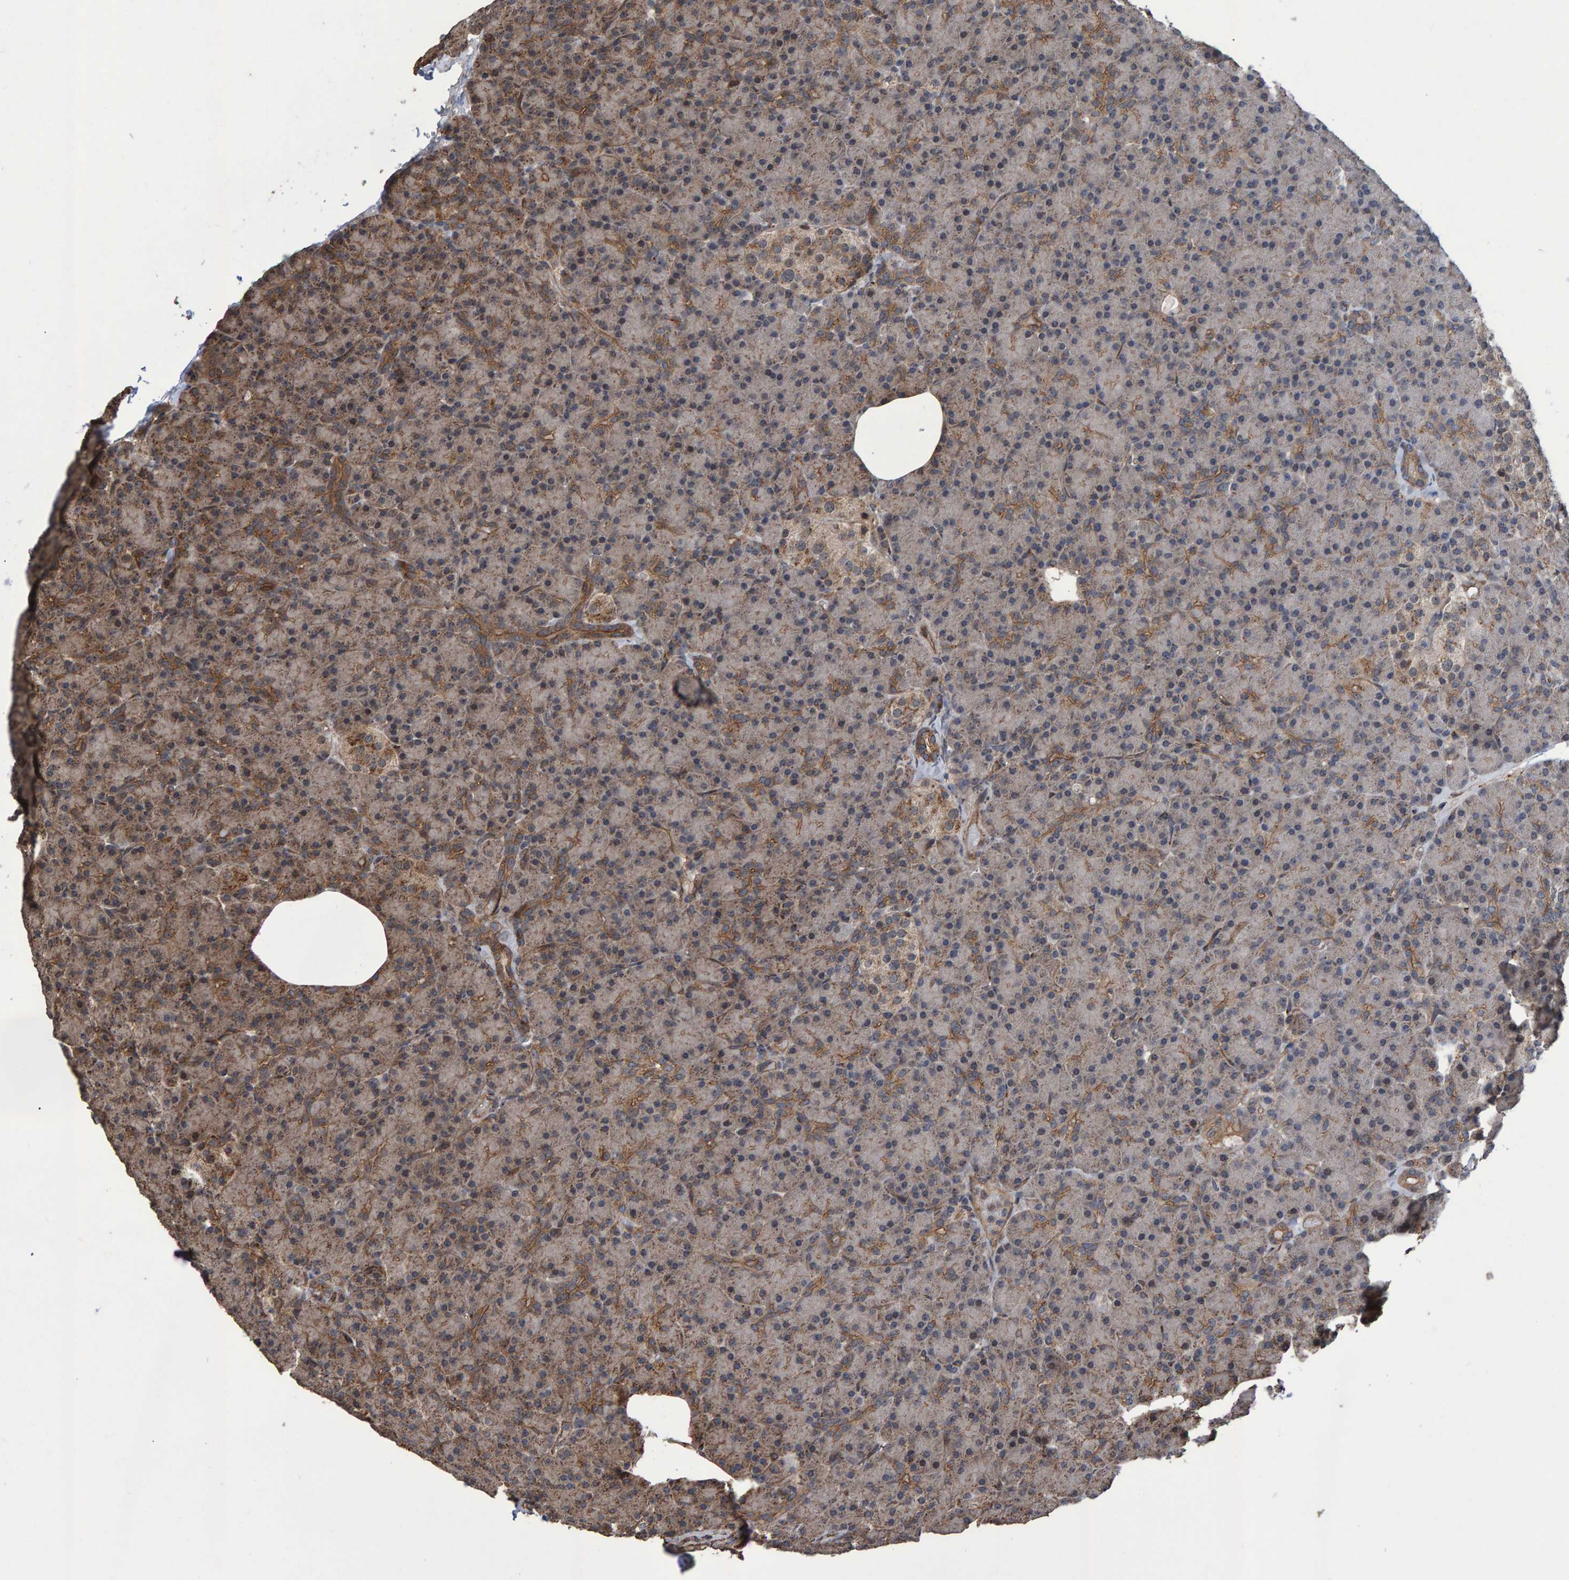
{"staining": {"intensity": "moderate", "quantity": "25%-75%", "location": "cytoplasmic/membranous"}, "tissue": "pancreas", "cell_type": "Exocrine glandular cells", "image_type": "normal", "snomed": [{"axis": "morphology", "description": "Normal tissue, NOS"}, {"axis": "topography", "description": "Pancreas"}], "caption": "Immunohistochemistry (IHC) image of normal human pancreas stained for a protein (brown), which demonstrates medium levels of moderate cytoplasmic/membranous expression in about 25%-75% of exocrine glandular cells.", "gene": "TRIM68", "patient": {"sex": "female", "age": 43}}